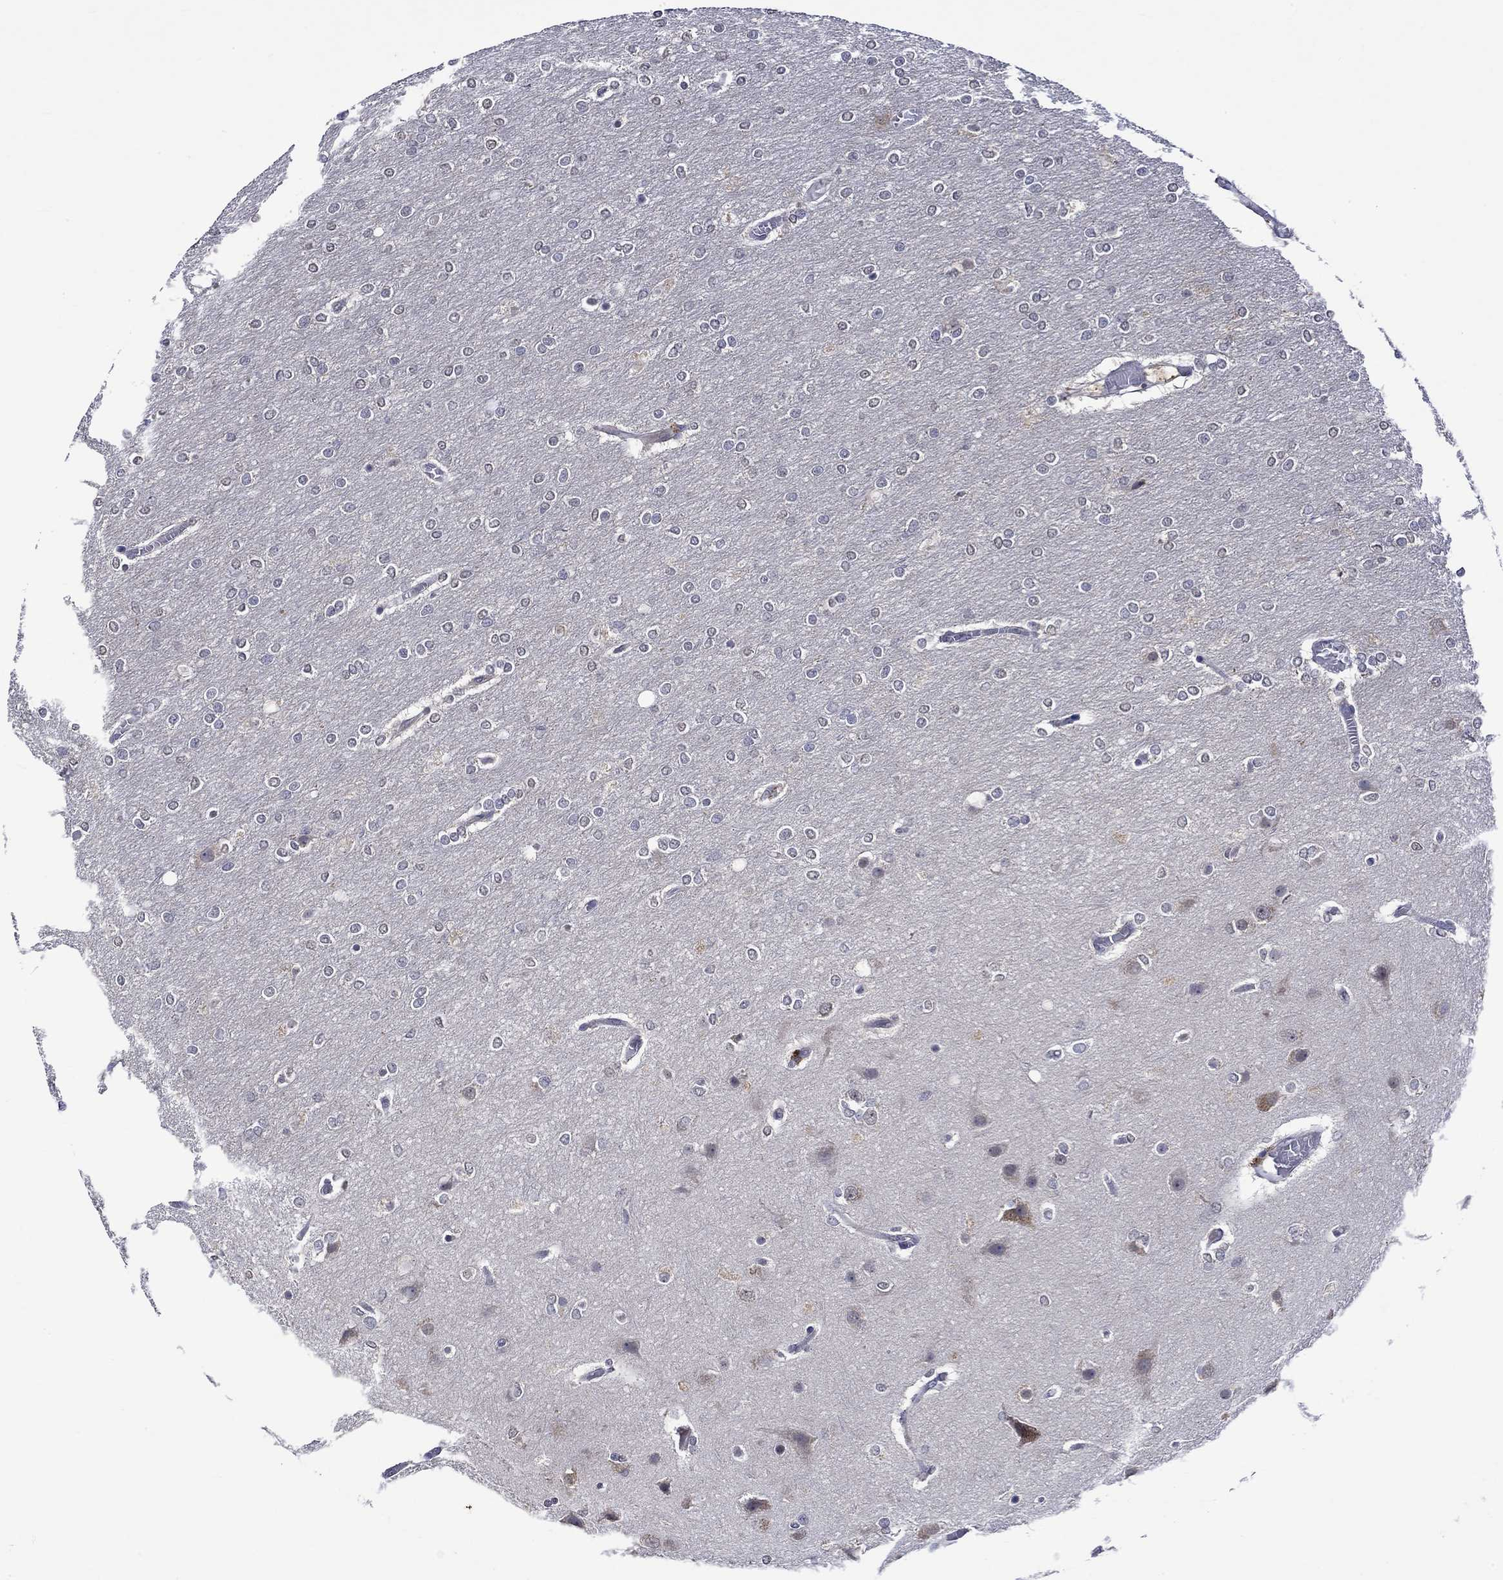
{"staining": {"intensity": "negative", "quantity": "none", "location": "none"}, "tissue": "glioma", "cell_type": "Tumor cells", "image_type": "cancer", "snomed": [{"axis": "morphology", "description": "Glioma, malignant, High grade"}, {"axis": "topography", "description": "Brain"}], "caption": "High magnification brightfield microscopy of glioma stained with DAB (3,3'-diaminobenzidine) (brown) and counterstained with hematoxylin (blue): tumor cells show no significant expression.", "gene": "DDX3Y", "patient": {"sex": "female", "age": 61}}